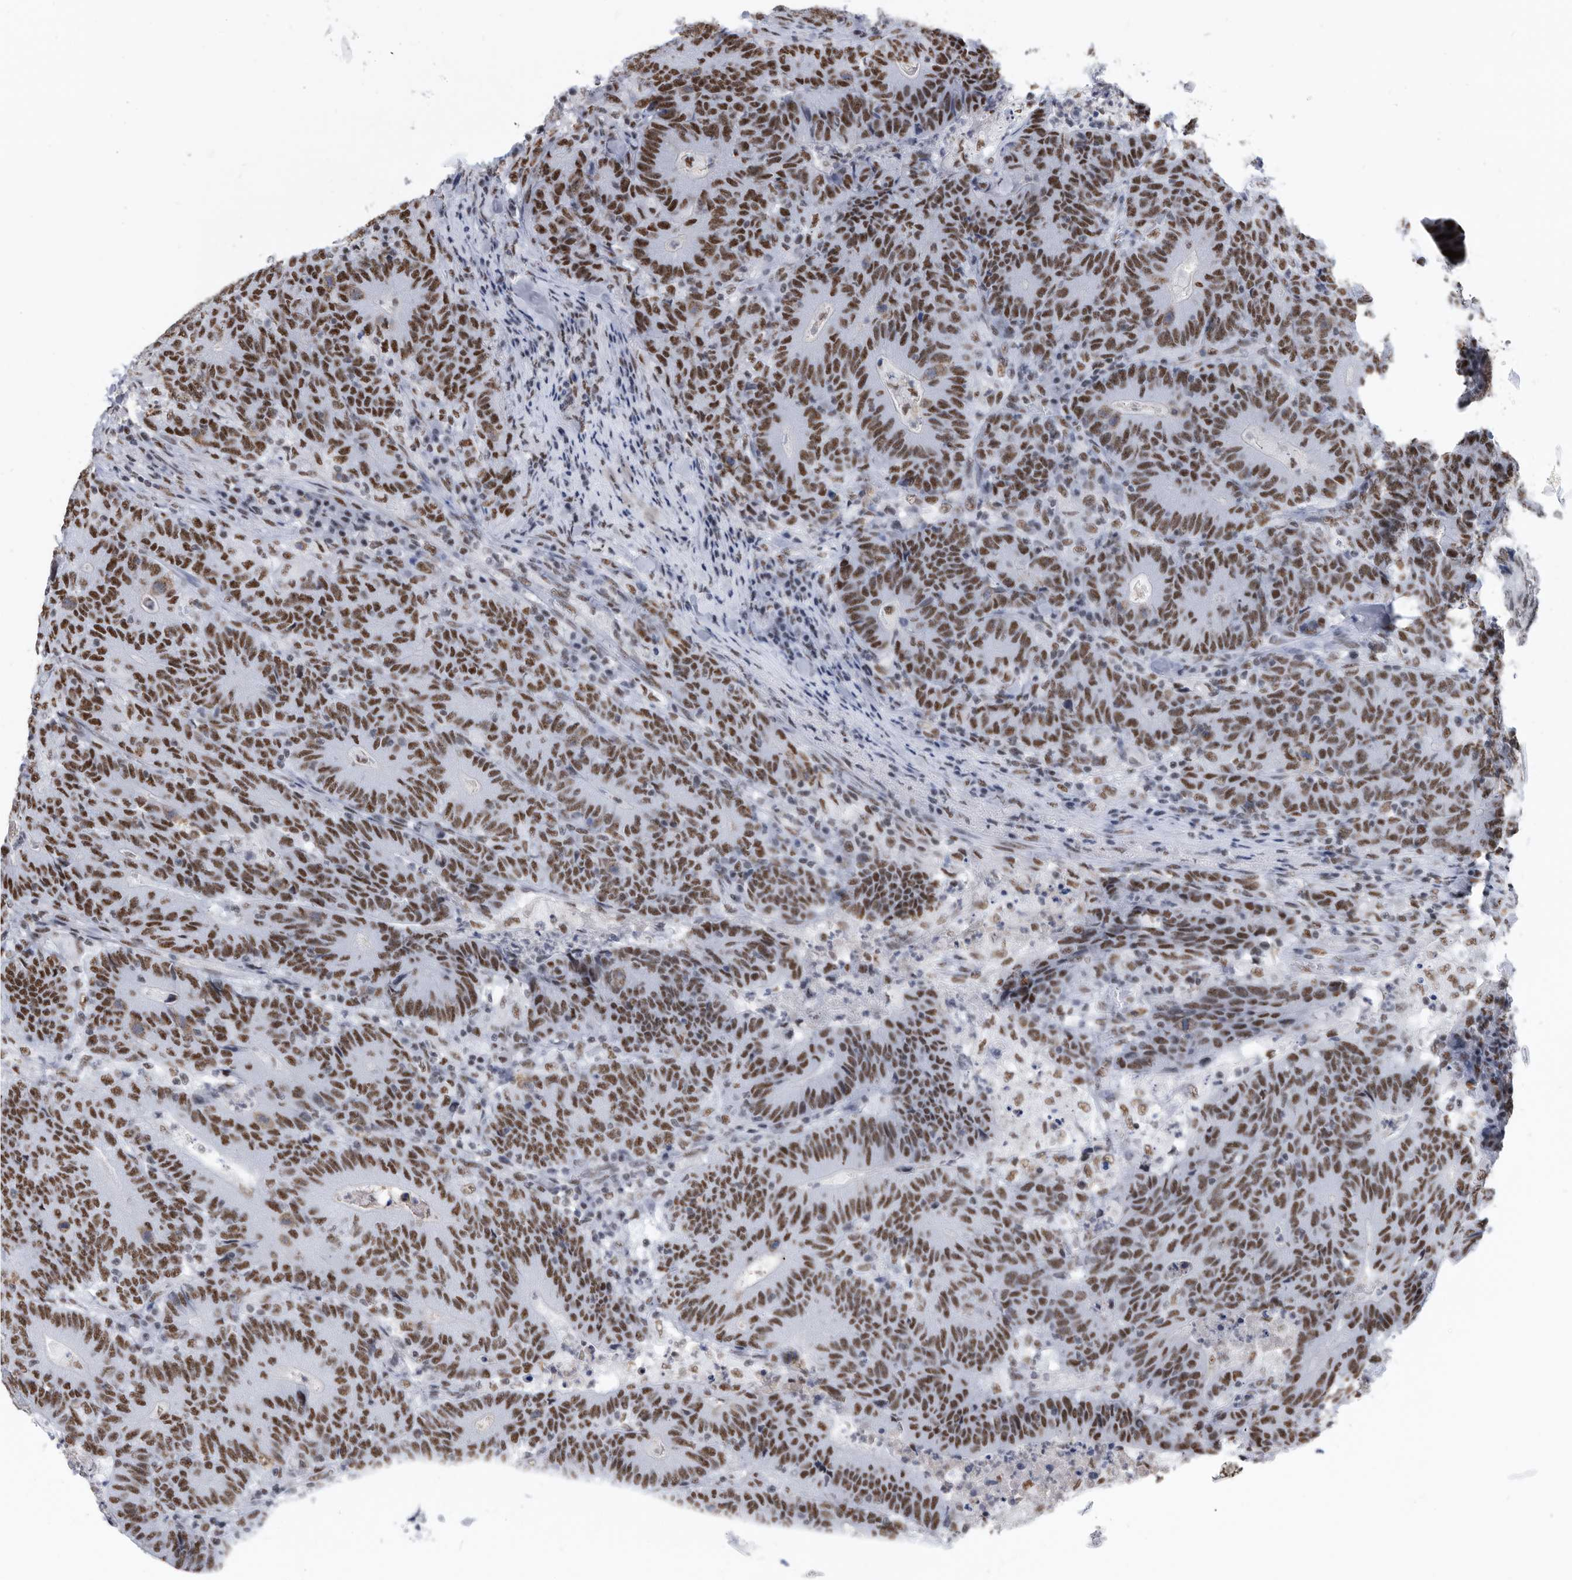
{"staining": {"intensity": "strong", "quantity": ">75%", "location": "nuclear"}, "tissue": "colorectal cancer", "cell_type": "Tumor cells", "image_type": "cancer", "snomed": [{"axis": "morphology", "description": "Normal tissue, NOS"}, {"axis": "morphology", "description": "Adenocarcinoma, NOS"}, {"axis": "topography", "description": "Colon"}], "caption": "Colorectal adenocarcinoma stained with a protein marker displays strong staining in tumor cells.", "gene": "SF3A1", "patient": {"sex": "female", "age": 75}}